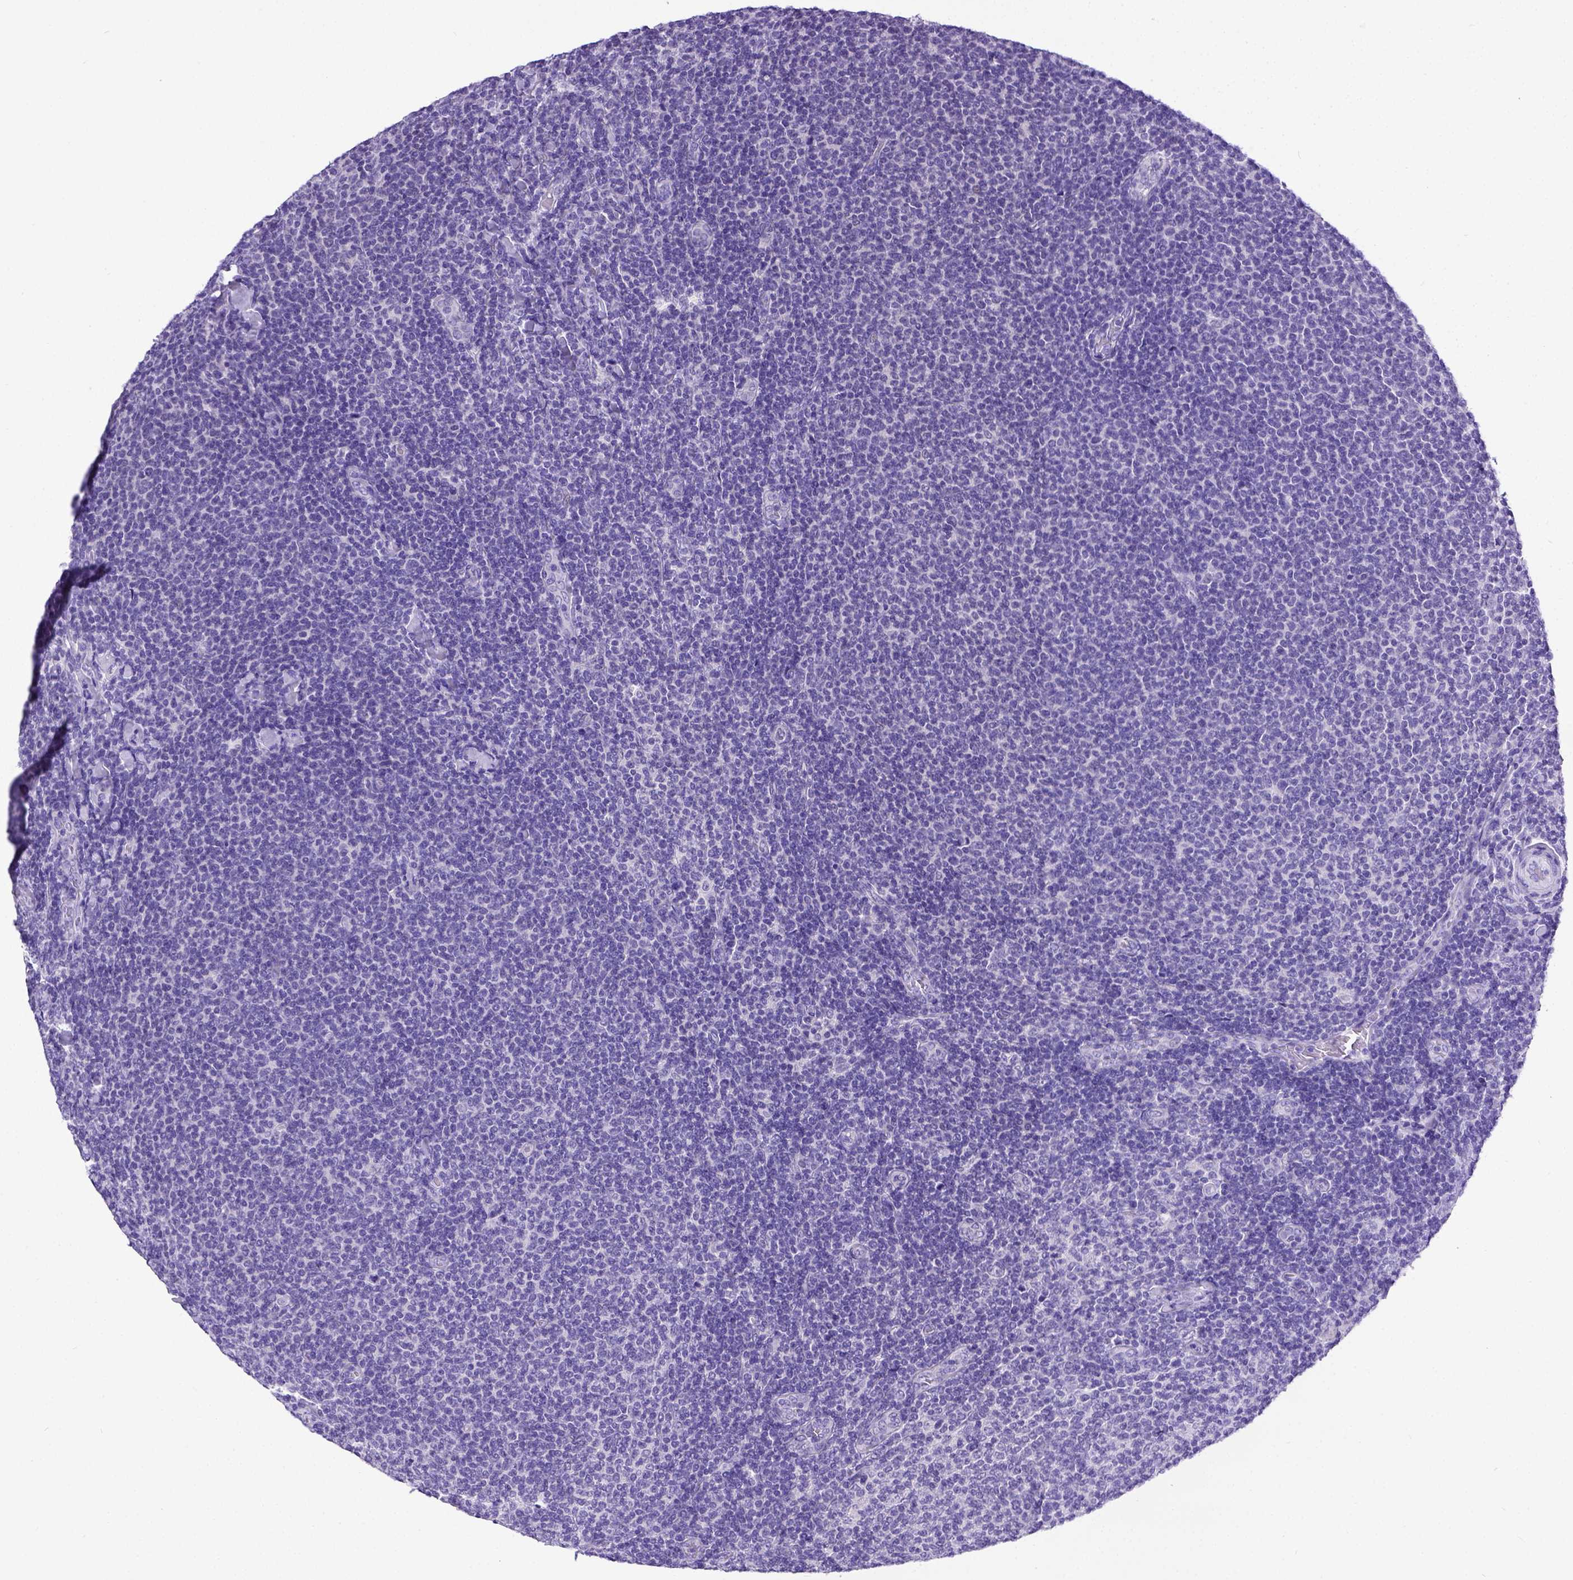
{"staining": {"intensity": "negative", "quantity": "none", "location": "none"}, "tissue": "lymphoma", "cell_type": "Tumor cells", "image_type": "cancer", "snomed": [{"axis": "morphology", "description": "Malignant lymphoma, non-Hodgkin's type, Low grade"}, {"axis": "topography", "description": "Lymph node"}], "caption": "This is an immunohistochemistry photomicrograph of human lymphoma. There is no expression in tumor cells.", "gene": "ESR1", "patient": {"sex": "male", "age": 52}}